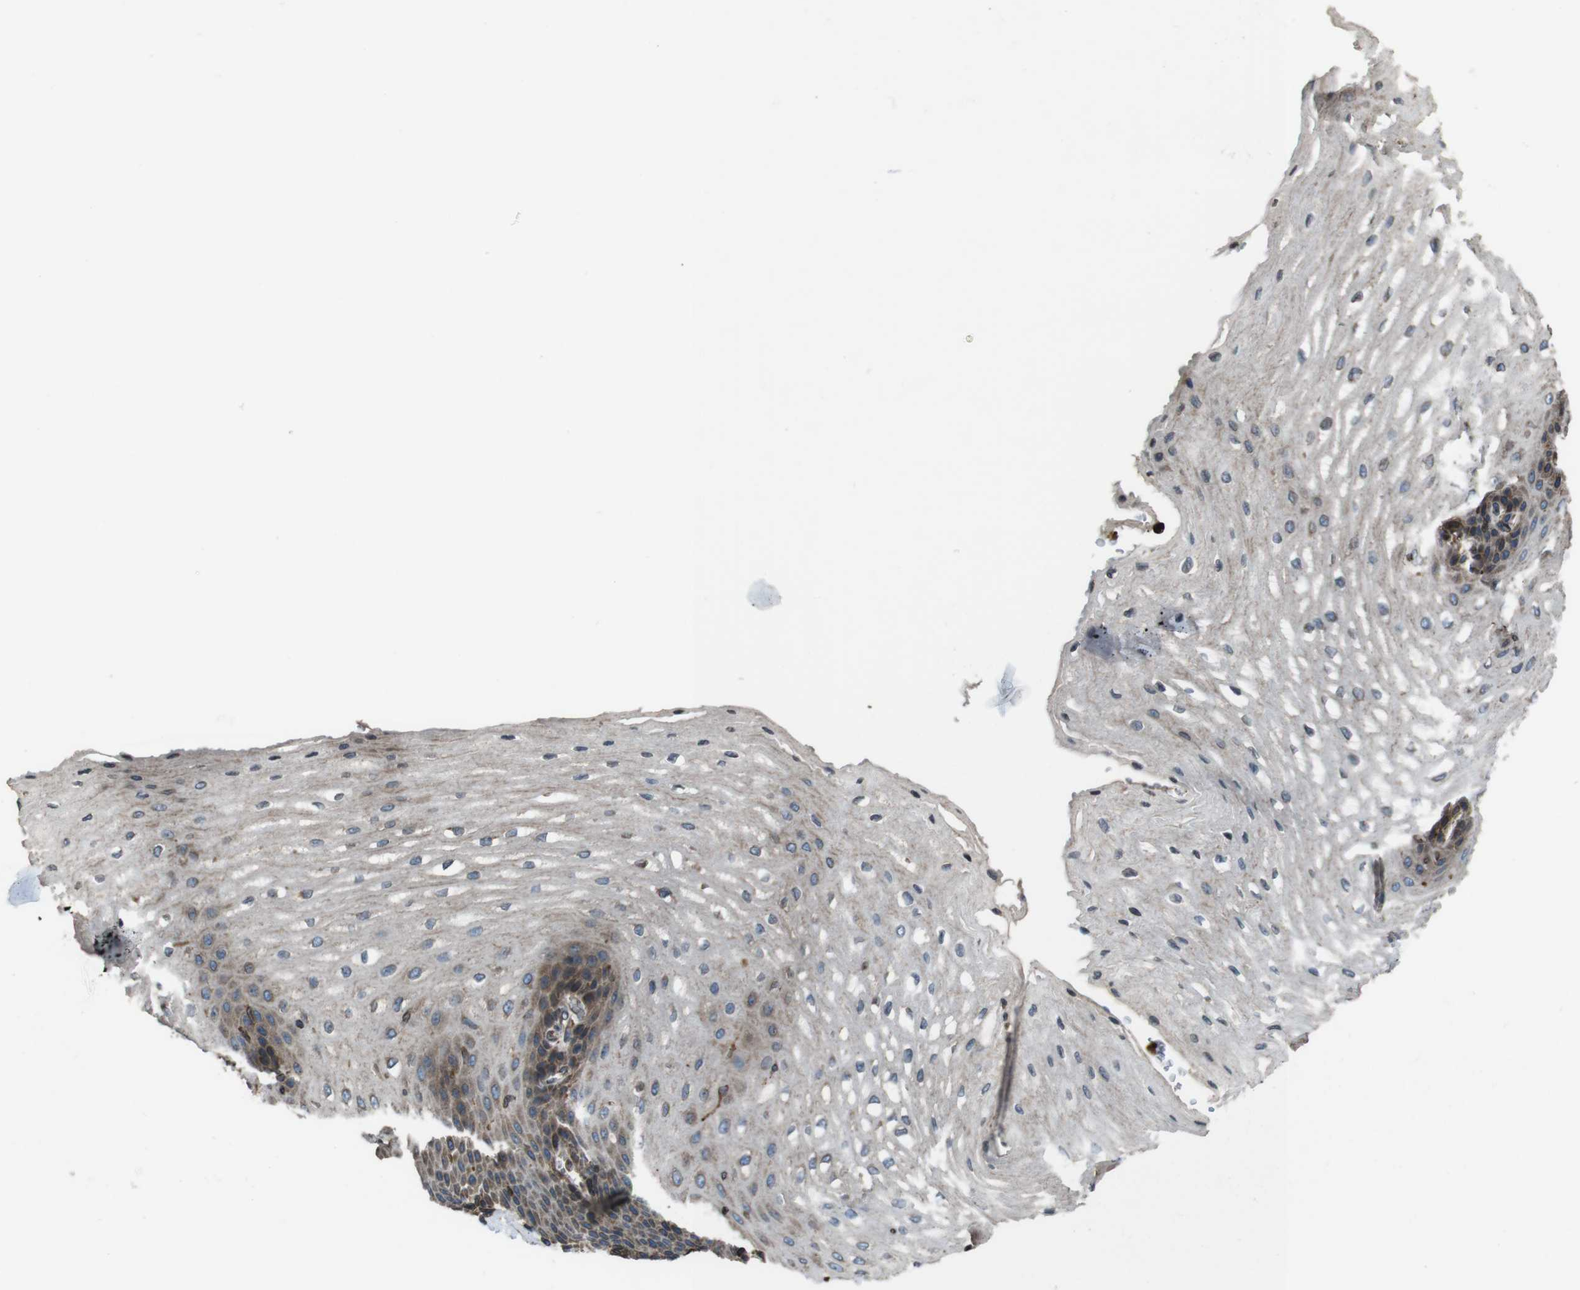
{"staining": {"intensity": "weak", "quantity": "25%-75%", "location": "cytoplasmic/membranous"}, "tissue": "esophagus", "cell_type": "Squamous epithelial cells", "image_type": "normal", "snomed": [{"axis": "morphology", "description": "Normal tissue, NOS"}, {"axis": "topography", "description": "Esophagus"}], "caption": "Immunohistochemistry (DAB (3,3'-diaminobenzidine)) staining of unremarkable human esophagus displays weak cytoplasmic/membranous protein expression in approximately 25%-75% of squamous epithelial cells.", "gene": "APMAP", "patient": {"sex": "male", "age": 54}}